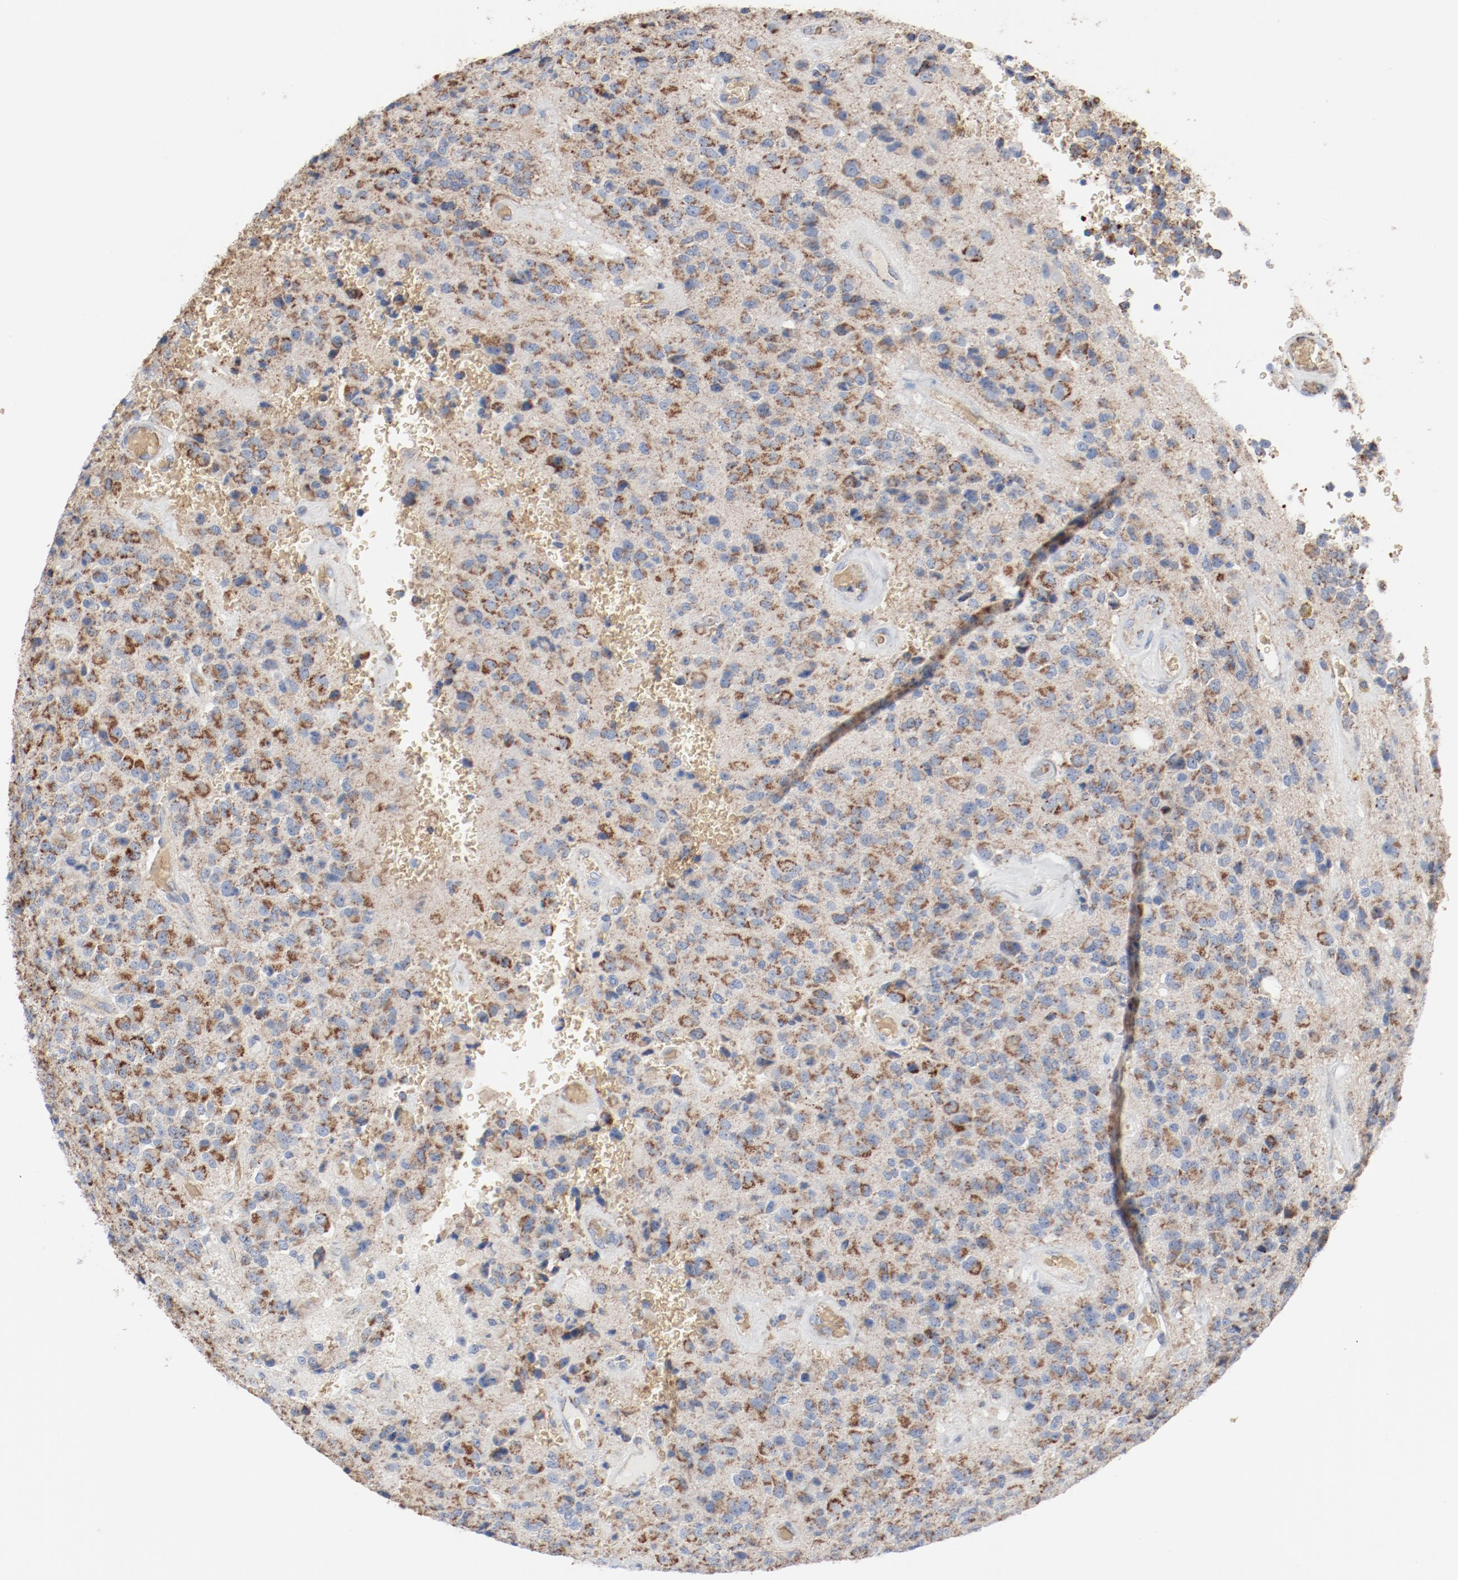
{"staining": {"intensity": "weak", "quantity": ">75%", "location": "cytoplasmic/membranous"}, "tissue": "glioma", "cell_type": "Tumor cells", "image_type": "cancer", "snomed": [{"axis": "morphology", "description": "Glioma, malignant, High grade"}, {"axis": "topography", "description": "pancreas cauda"}], "caption": "Glioma stained with a brown dye demonstrates weak cytoplasmic/membranous positive positivity in approximately >75% of tumor cells.", "gene": "NDUFB8", "patient": {"sex": "male", "age": 60}}